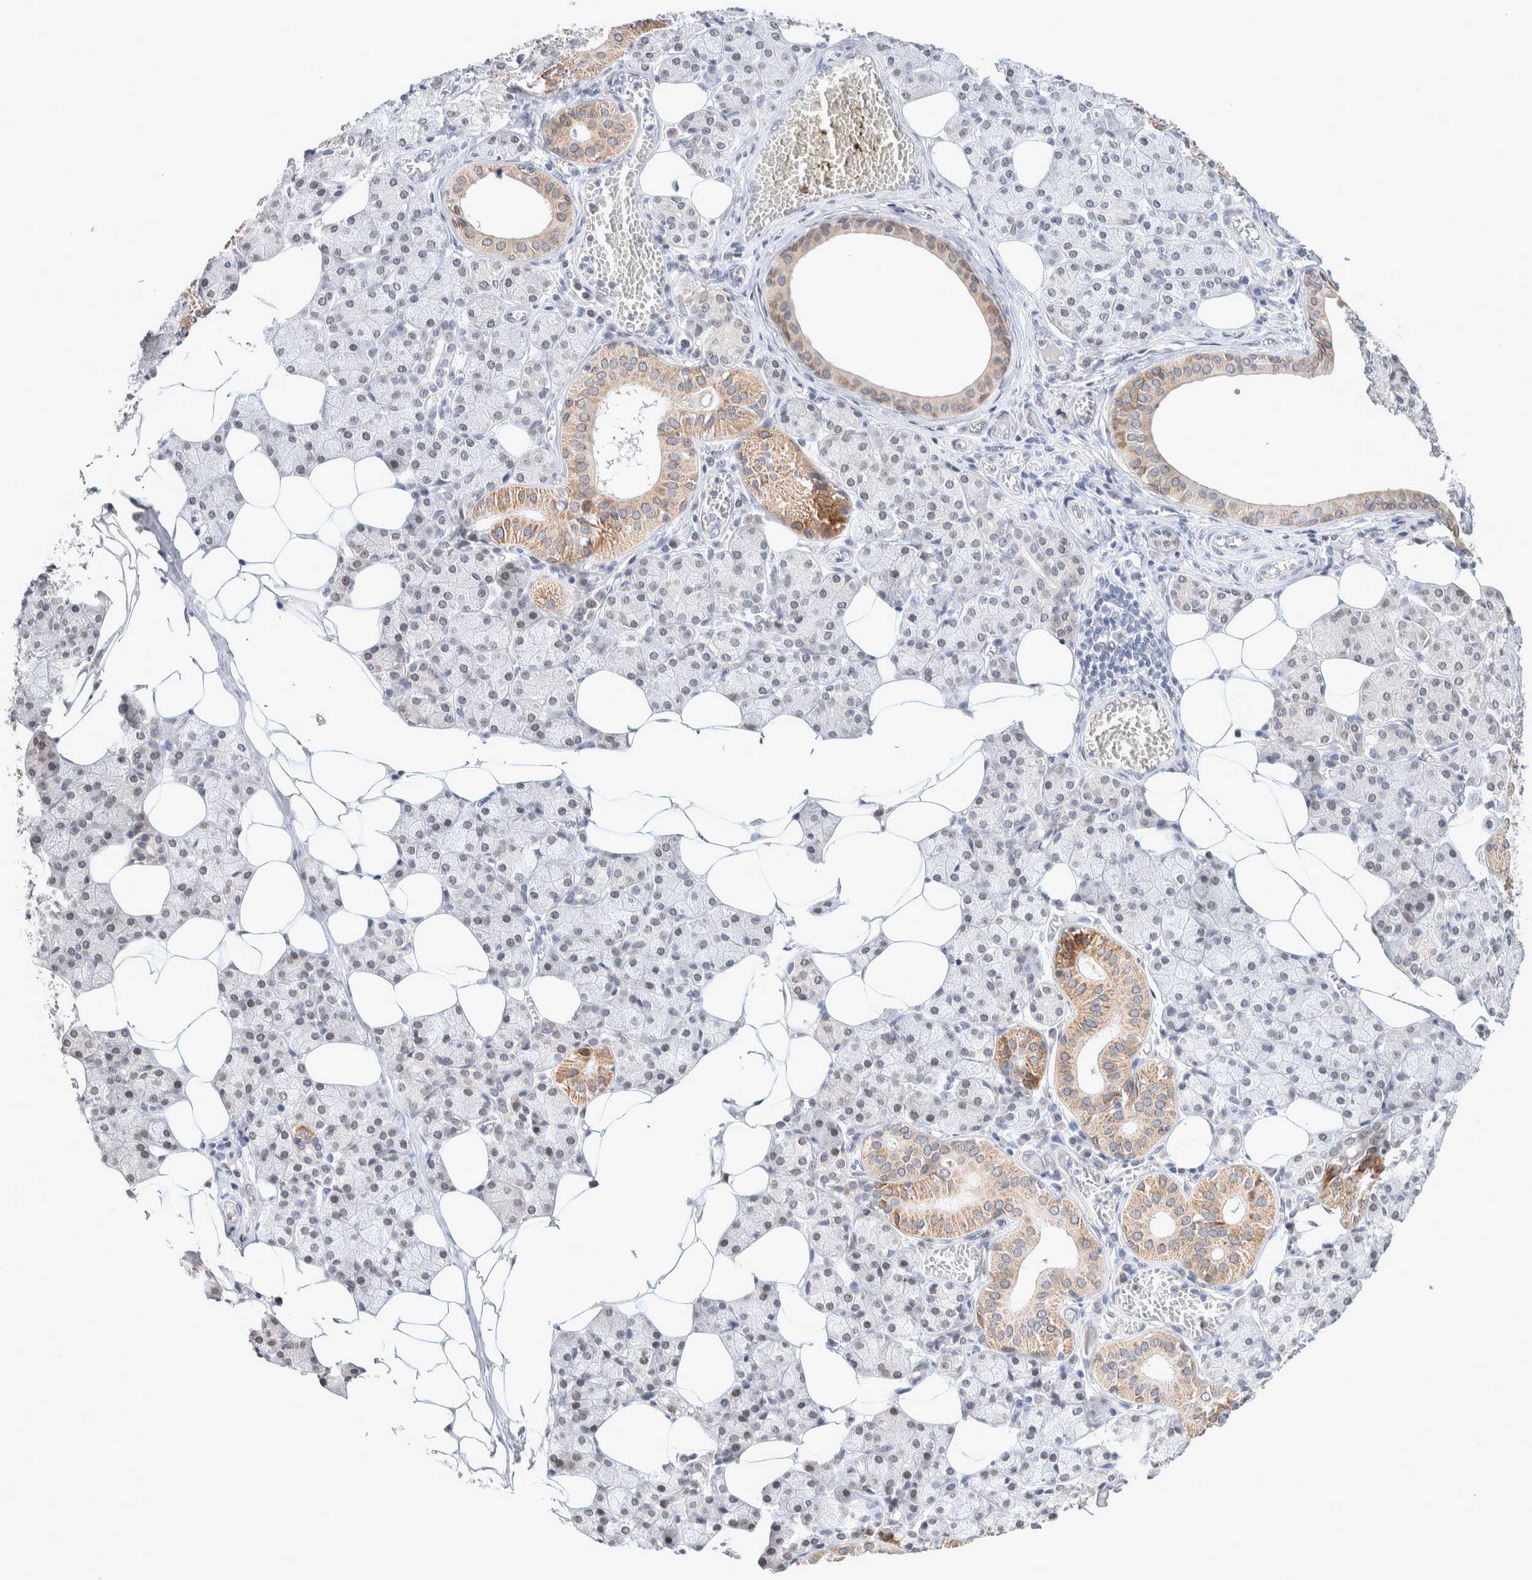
{"staining": {"intensity": "moderate", "quantity": "<25%", "location": "cytoplasmic/membranous"}, "tissue": "salivary gland", "cell_type": "Glandular cells", "image_type": "normal", "snomed": [{"axis": "morphology", "description": "Normal tissue, NOS"}, {"axis": "topography", "description": "Salivary gland"}], "caption": "Immunohistochemical staining of normal human salivary gland reveals low levels of moderate cytoplasmic/membranous positivity in approximately <25% of glandular cells.", "gene": "CRAT", "patient": {"sex": "female", "age": 33}}